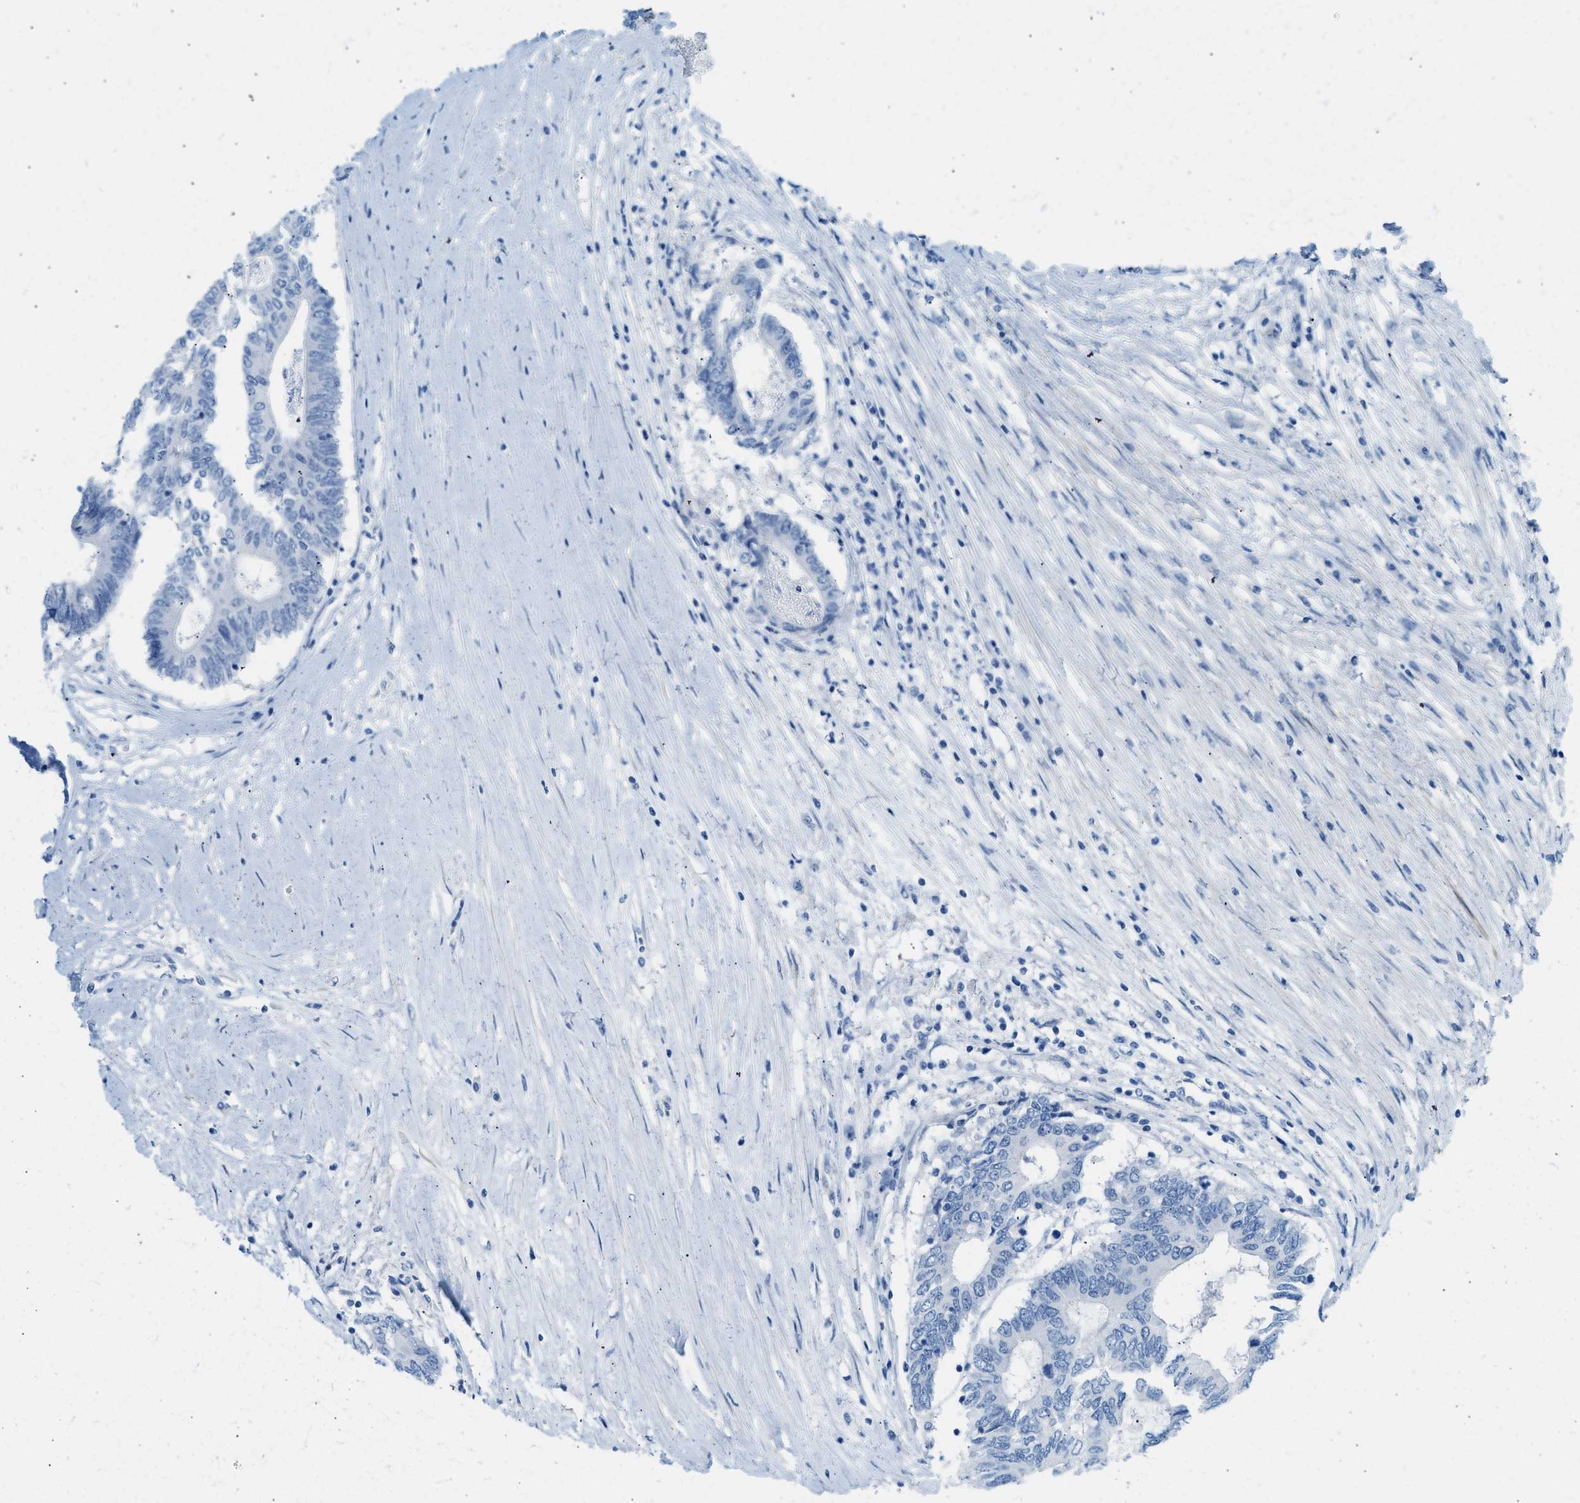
{"staining": {"intensity": "negative", "quantity": "none", "location": "none"}, "tissue": "colorectal cancer", "cell_type": "Tumor cells", "image_type": "cancer", "snomed": [{"axis": "morphology", "description": "Adenocarcinoma, NOS"}, {"axis": "topography", "description": "Rectum"}], "caption": "Immunohistochemistry (IHC) of colorectal cancer (adenocarcinoma) shows no expression in tumor cells.", "gene": "SPAM1", "patient": {"sex": "male", "age": 63}}